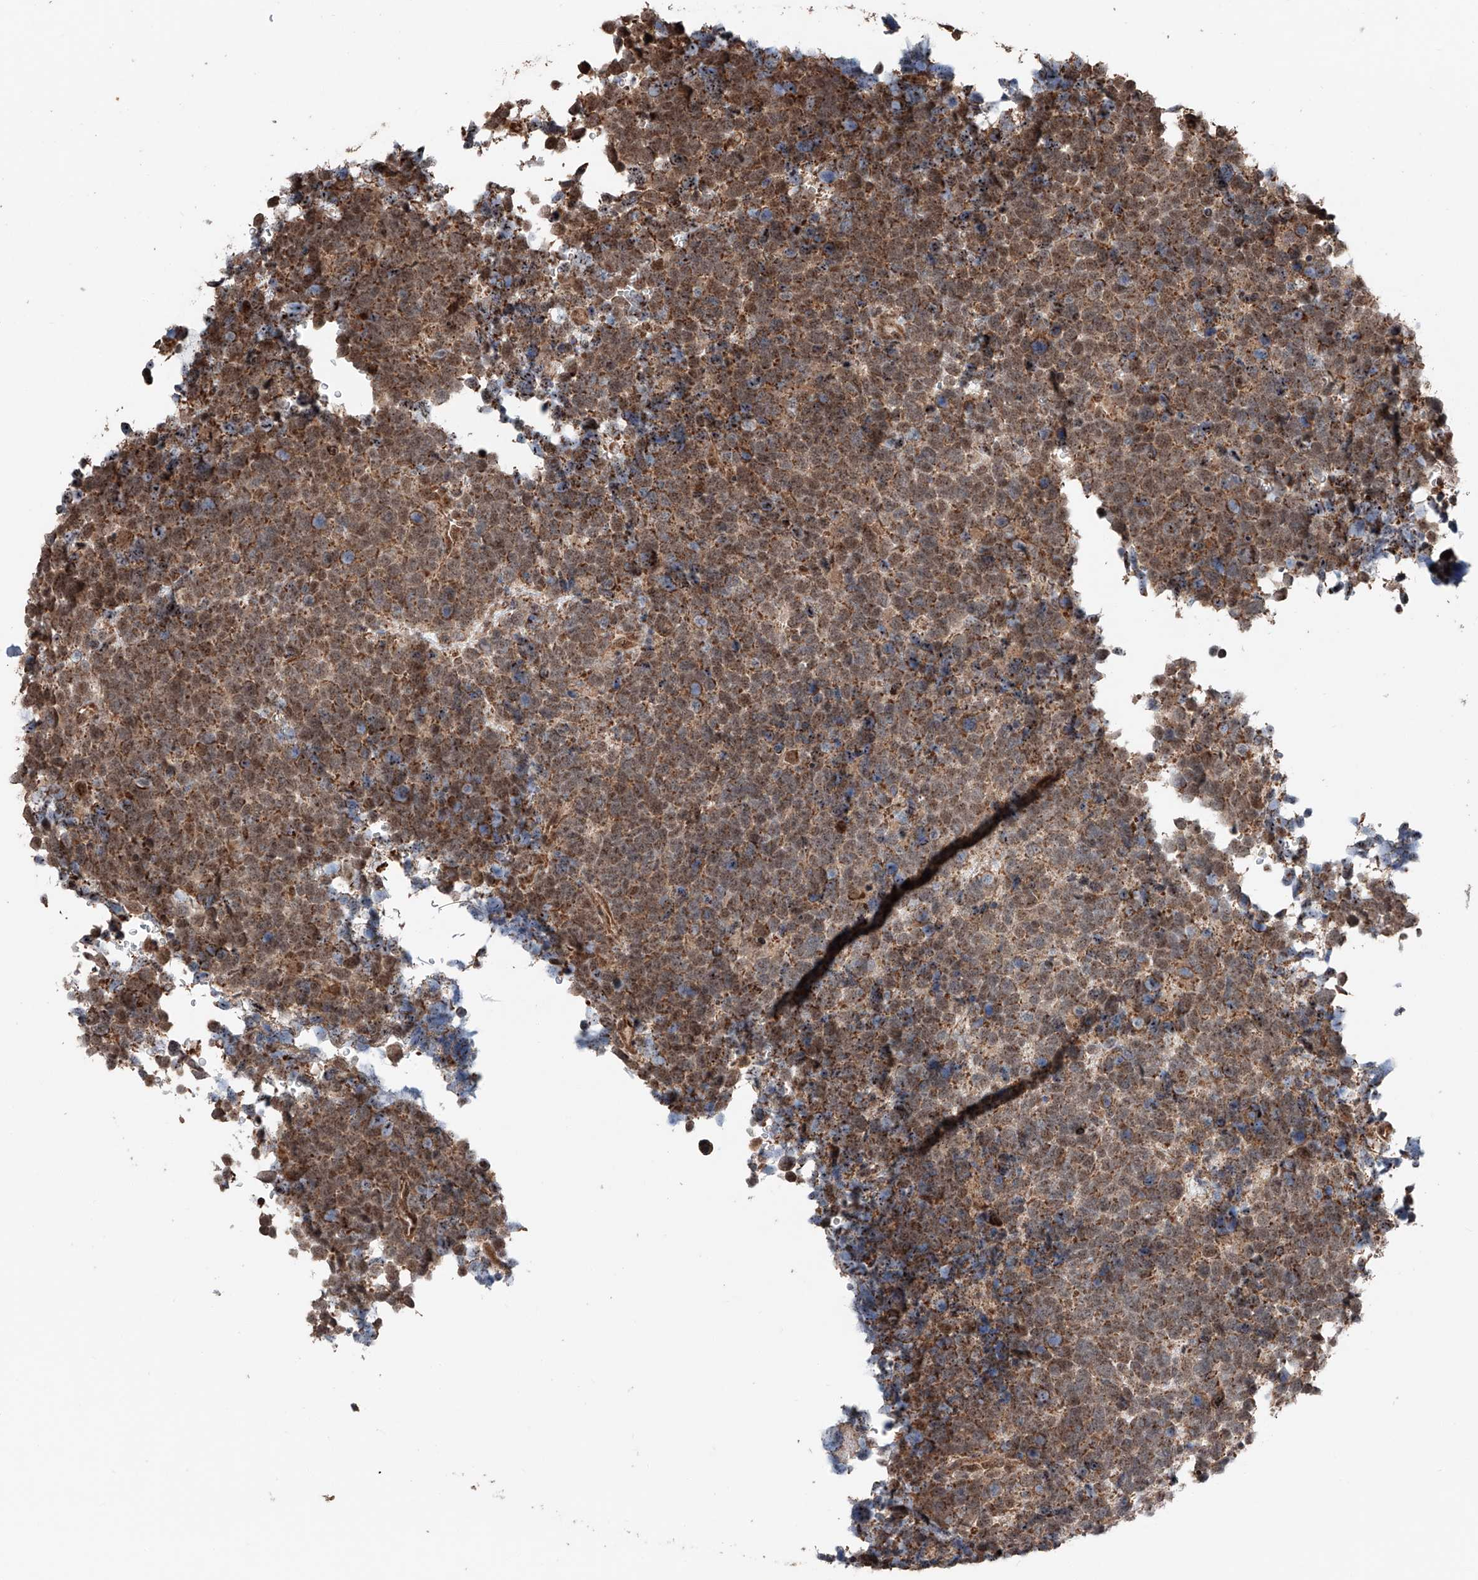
{"staining": {"intensity": "moderate", "quantity": ">75%", "location": "cytoplasmic/membranous,nuclear"}, "tissue": "urothelial cancer", "cell_type": "Tumor cells", "image_type": "cancer", "snomed": [{"axis": "morphology", "description": "Urothelial carcinoma, High grade"}, {"axis": "topography", "description": "Urinary bladder"}], "caption": "A histopathology image showing moderate cytoplasmic/membranous and nuclear positivity in approximately >75% of tumor cells in urothelial cancer, as visualized by brown immunohistochemical staining.", "gene": "ZNF445", "patient": {"sex": "female", "age": 82}}